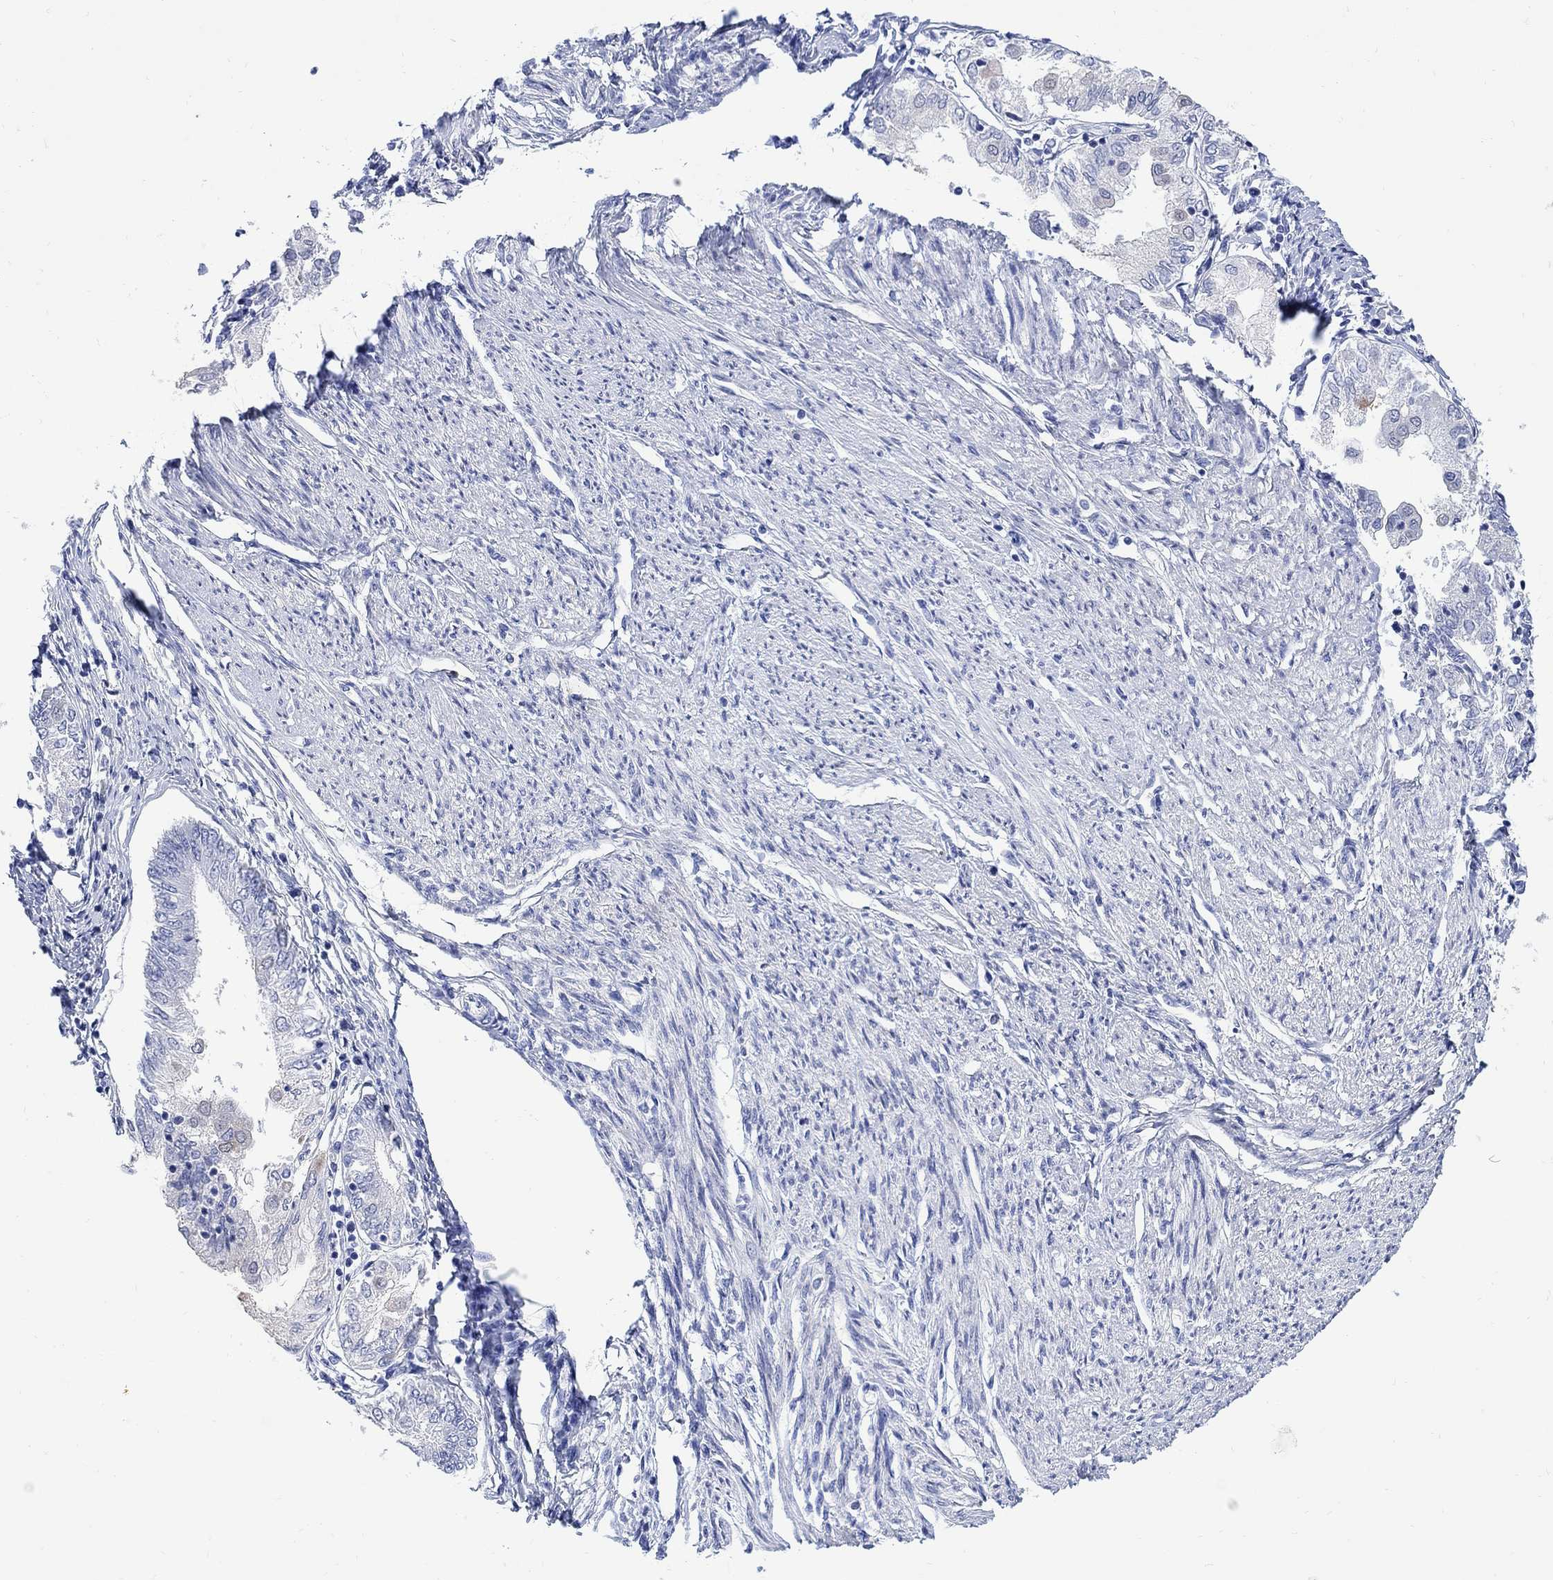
{"staining": {"intensity": "weak", "quantity": "<25%", "location": "cytoplasmic/membranous"}, "tissue": "endometrial cancer", "cell_type": "Tumor cells", "image_type": "cancer", "snomed": [{"axis": "morphology", "description": "Adenocarcinoma, NOS"}, {"axis": "topography", "description": "Endometrium"}], "caption": "IHC of endometrial cancer reveals no positivity in tumor cells. (DAB (3,3'-diaminobenzidine) immunohistochemistry (IHC), high magnification).", "gene": "MYL1", "patient": {"sex": "female", "age": 68}}